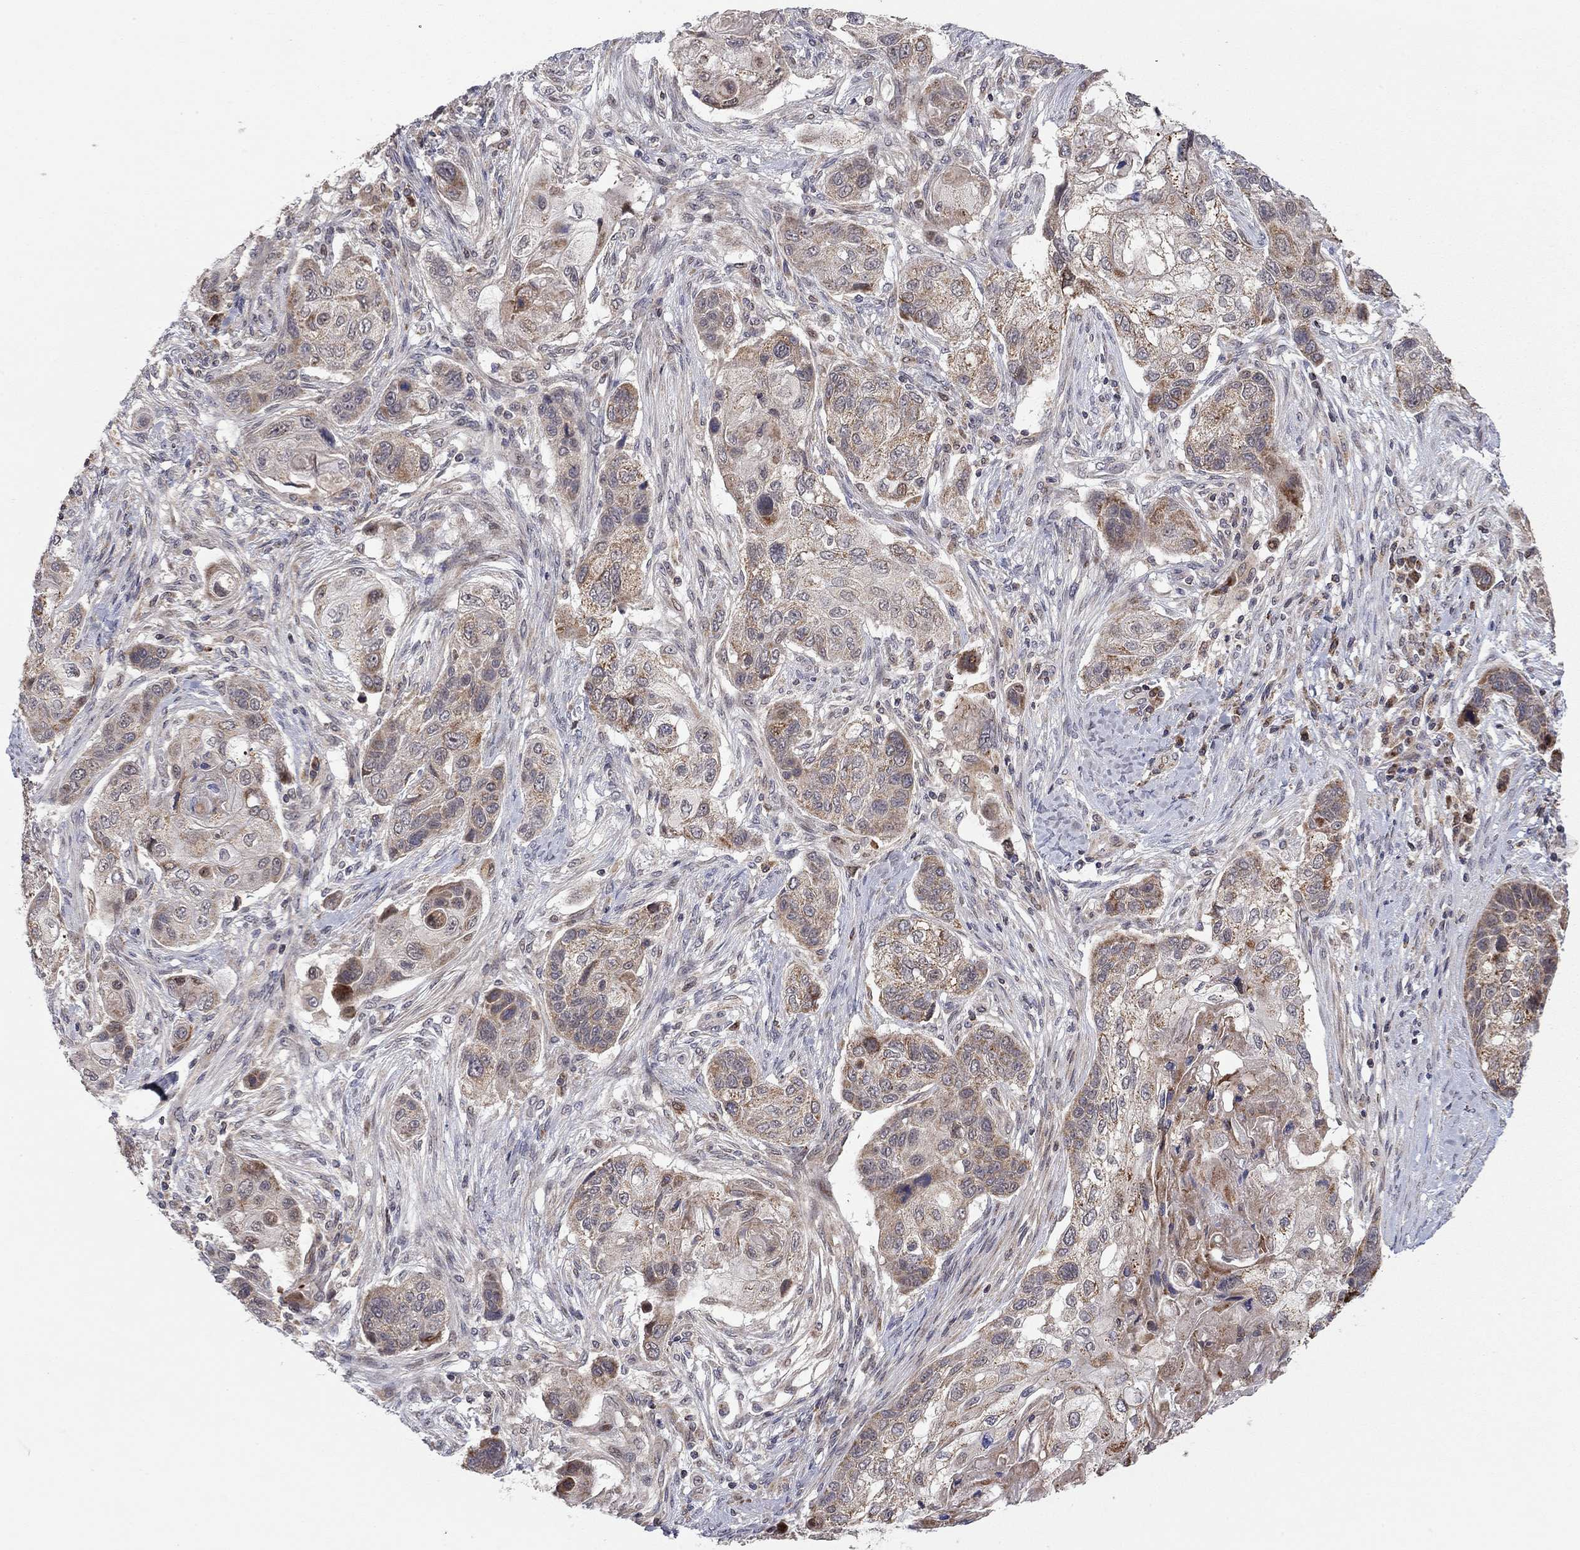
{"staining": {"intensity": "moderate", "quantity": "<25%", "location": "cytoplasmic/membranous"}, "tissue": "lung cancer", "cell_type": "Tumor cells", "image_type": "cancer", "snomed": [{"axis": "morphology", "description": "Normal tissue, NOS"}, {"axis": "morphology", "description": "Squamous cell carcinoma, NOS"}, {"axis": "topography", "description": "Bronchus"}, {"axis": "topography", "description": "Lung"}], "caption": "Immunohistochemistry of human lung cancer demonstrates low levels of moderate cytoplasmic/membranous positivity in approximately <25% of tumor cells. The staining was performed using DAB (3,3'-diaminobenzidine) to visualize the protein expression in brown, while the nuclei were stained in blue with hematoxylin (Magnification: 20x).", "gene": "IDS", "patient": {"sex": "male", "age": 69}}